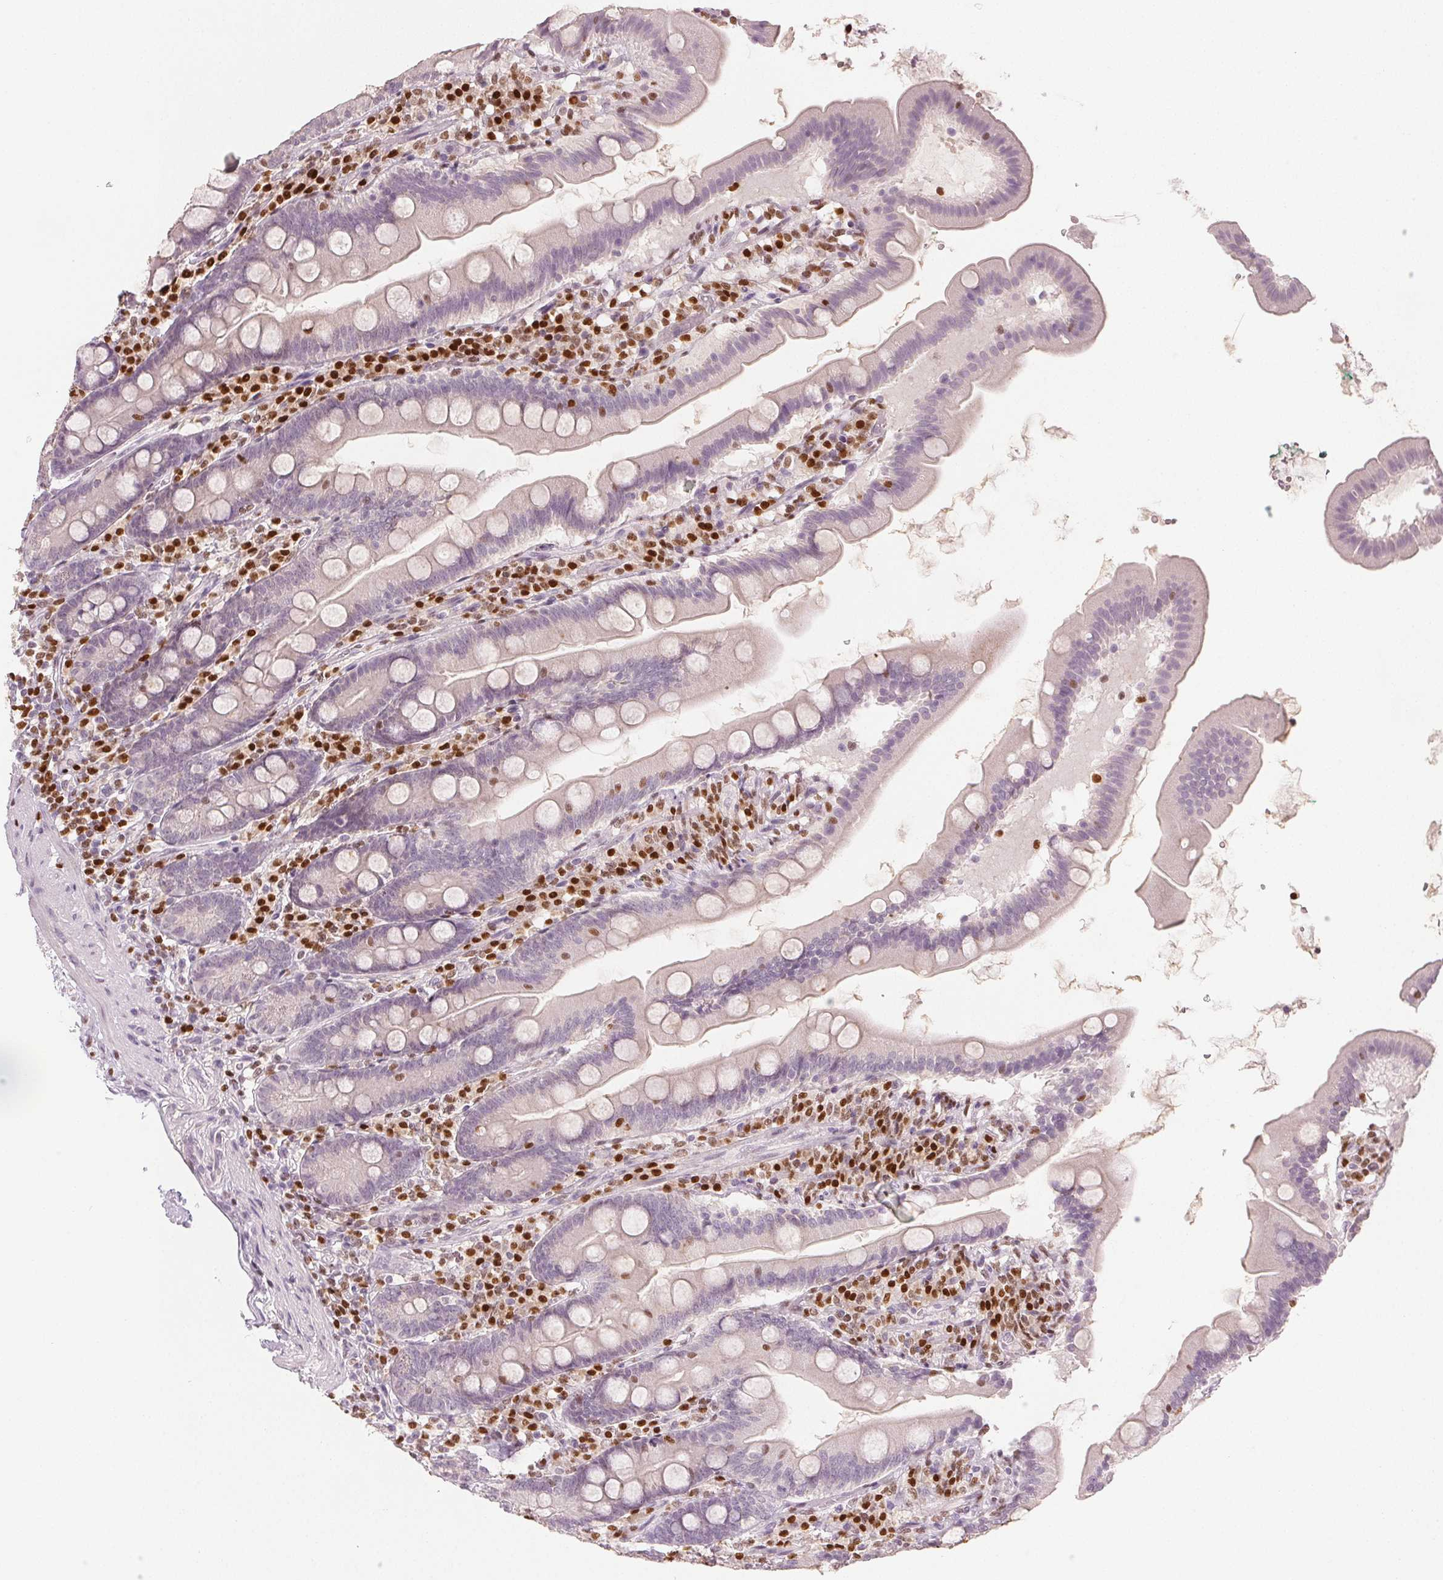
{"staining": {"intensity": "negative", "quantity": "none", "location": "none"}, "tissue": "duodenum", "cell_type": "Glandular cells", "image_type": "normal", "snomed": [{"axis": "morphology", "description": "Normal tissue, NOS"}, {"axis": "topography", "description": "Duodenum"}], "caption": "Duodenum stained for a protein using immunohistochemistry (IHC) exhibits no positivity glandular cells.", "gene": "RUNX2", "patient": {"sex": "female", "age": 67}}